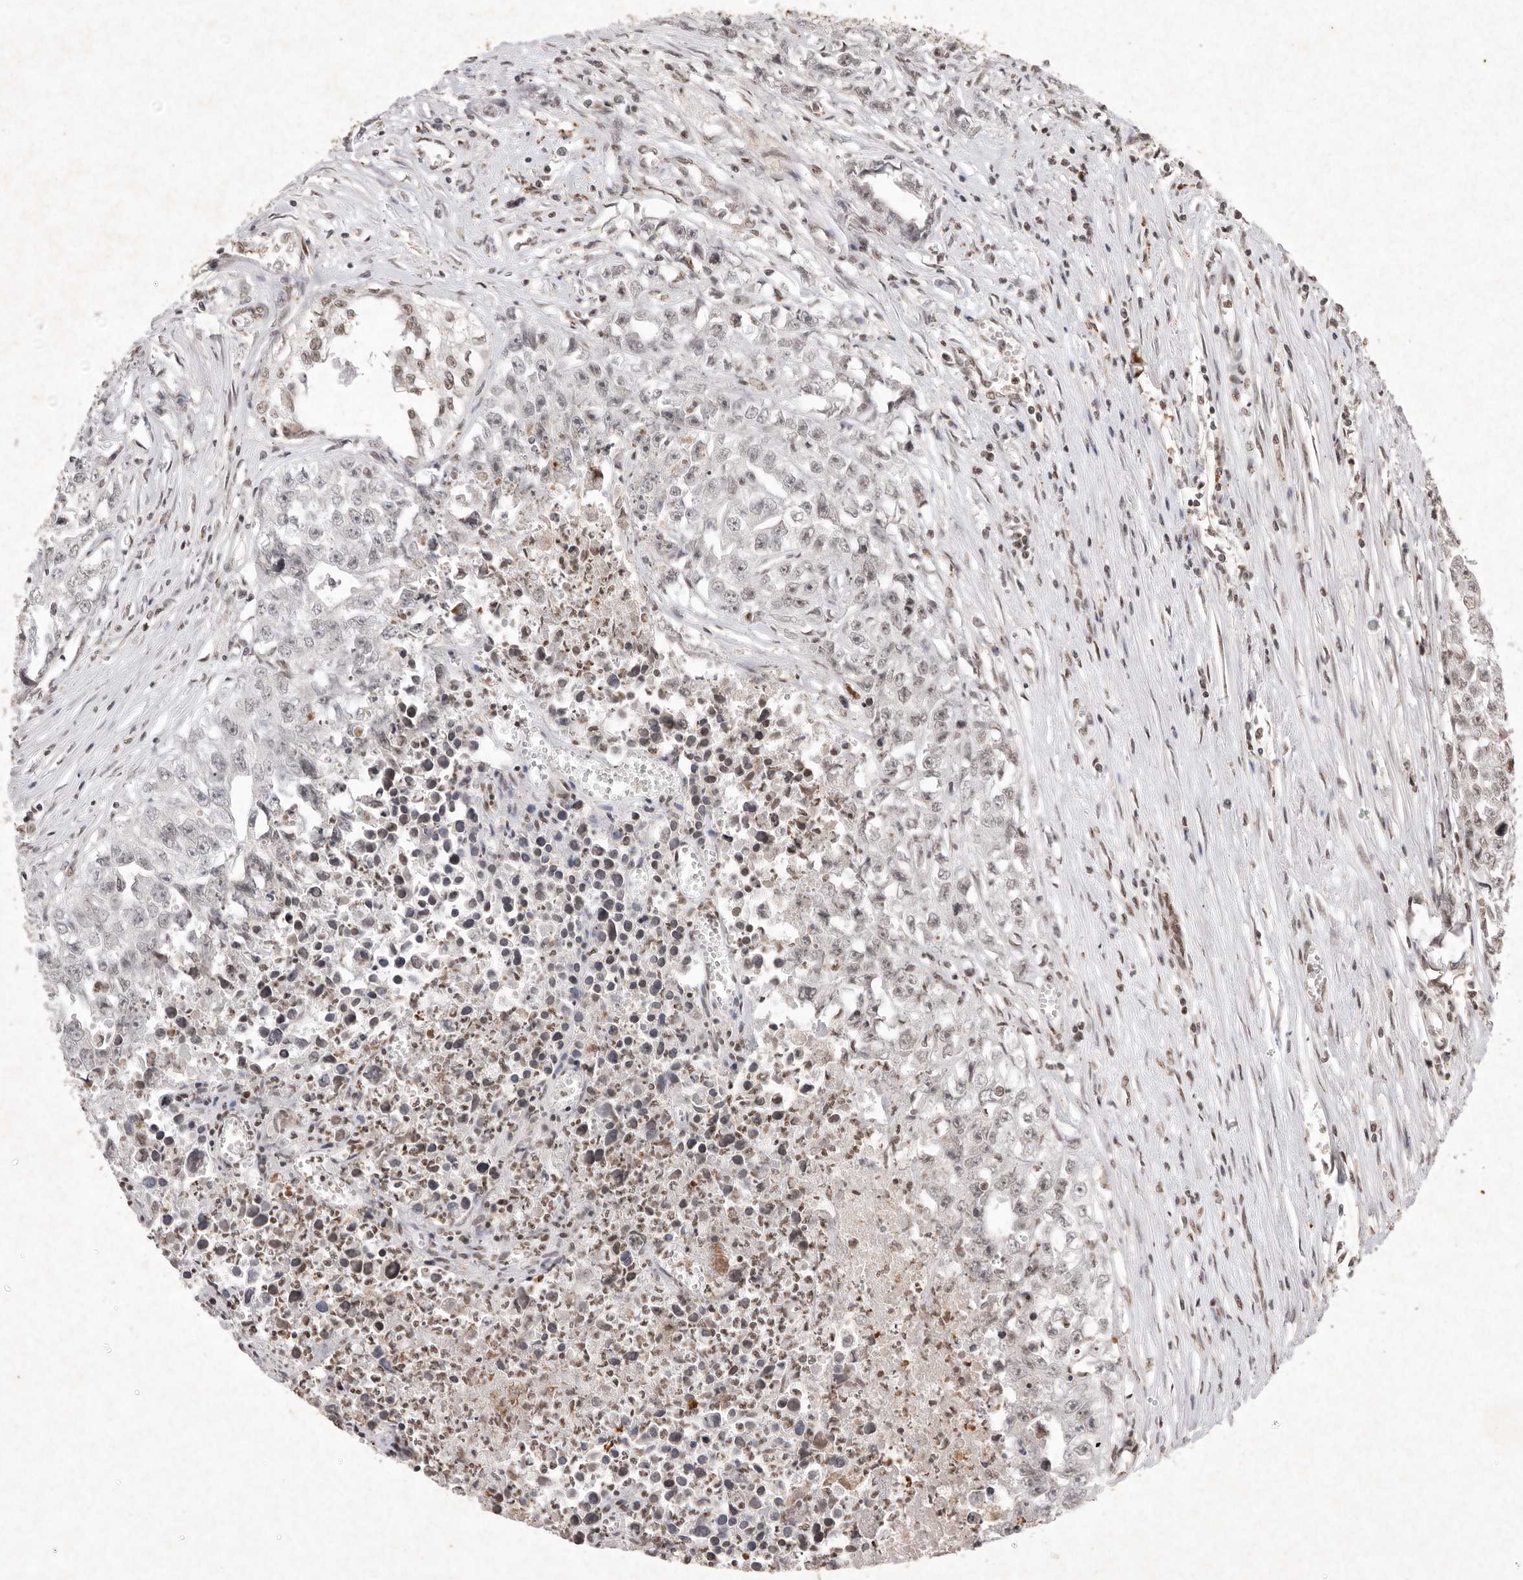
{"staining": {"intensity": "negative", "quantity": "none", "location": "none"}, "tissue": "testis cancer", "cell_type": "Tumor cells", "image_type": "cancer", "snomed": [{"axis": "morphology", "description": "Seminoma, NOS"}, {"axis": "morphology", "description": "Carcinoma, Embryonal, NOS"}, {"axis": "topography", "description": "Testis"}], "caption": "This micrograph is of testis embryonal carcinoma stained with immunohistochemistry to label a protein in brown with the nuclei are counter-stained blue. There is no expression in tumor cells.", "gene": "NKX3-2", "patient": {"sex": "male", "age": 43}}